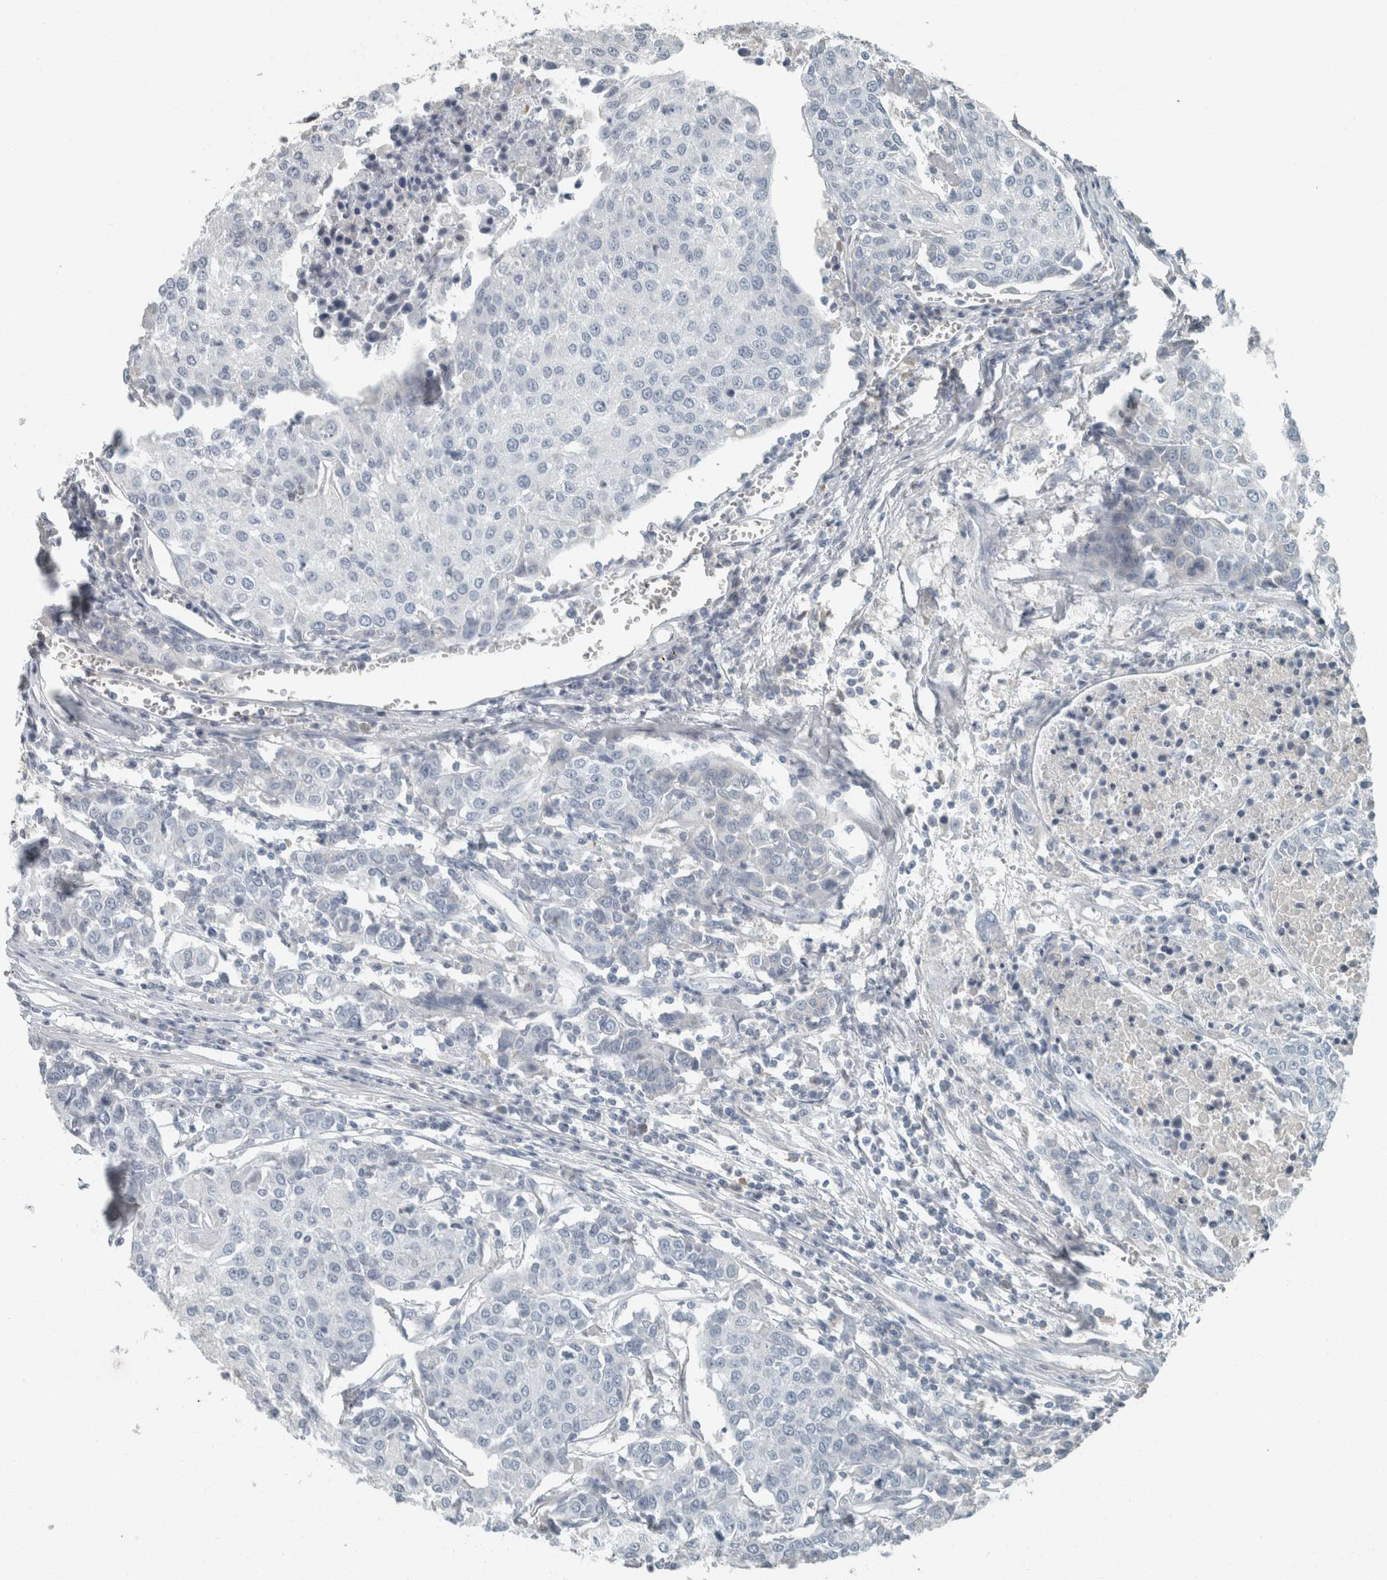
{"staining": {"intensity": "negative", "quantity": "none", "location": "none"}, "tissue": "urothelial cancer", "cell_type": "Tumor cells", "image_type": "cancer", "snomed": [{"axis": "morphology", "description": "Urothelial carcinoma, High grade"}, {"axis": "topography", "description": "Urinary bladder"}], "caption": "An immunohistochemistry histopathology image of urothelial cancer is shown. There is no staining in tumor cells of urothelial cancer.", "gene": "CHL1", "patient": {"sex": "female", "age": 85}}